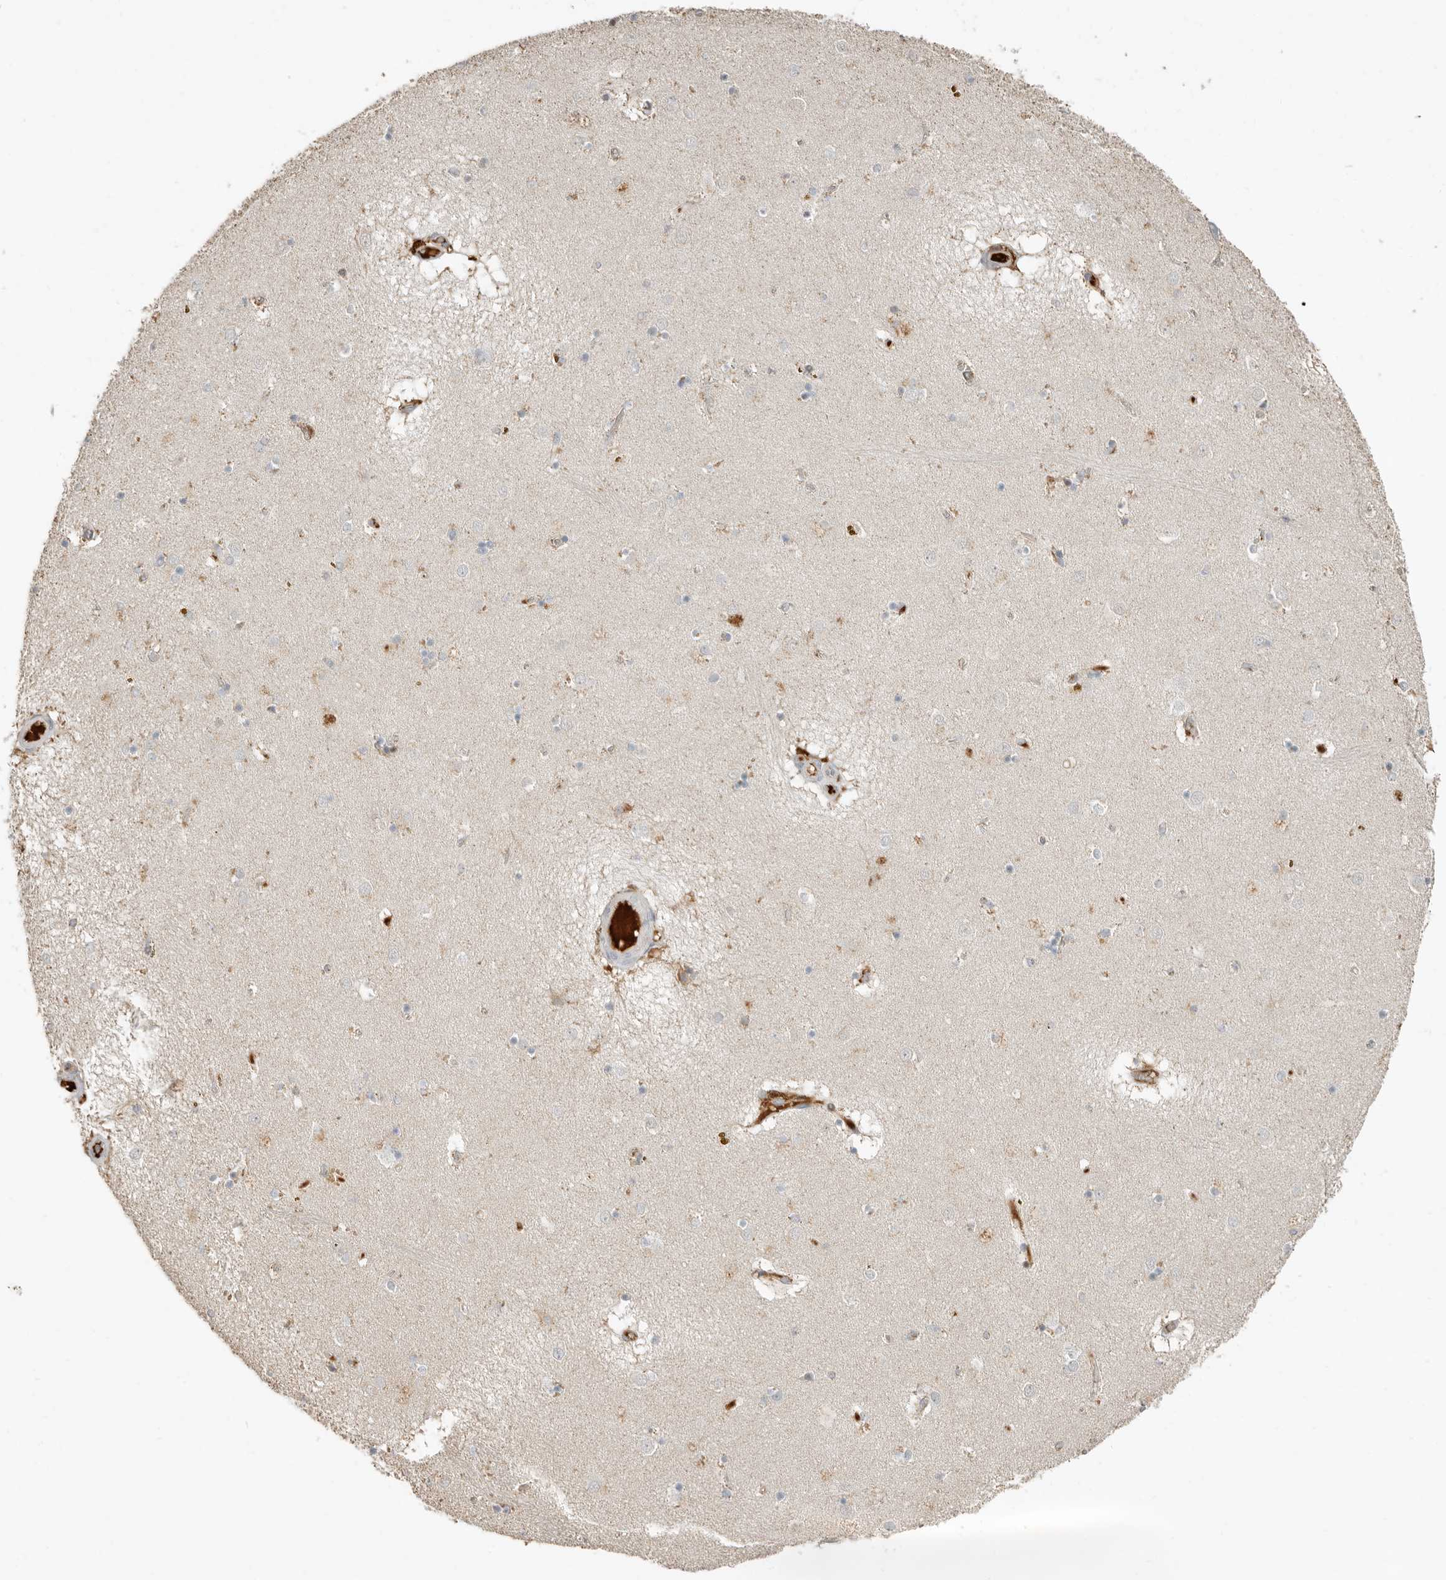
{"staining": {"intensity": "negative", "quantity": "none", "location": "none"}, "tissue": "caudate", "cell_type": "Glial cells", "image_type": "normal", "snomed": [{"axis": "morphology", "description": "Normal tissue, NOS"}, {"axis": "topography", "description": "Lateral ventricle wall"}], "caption": "The image exhibits no significant staining in glial cells of caudate.", "gene": "KLHL38", "patient": {"sex": "male", "age": 70}}